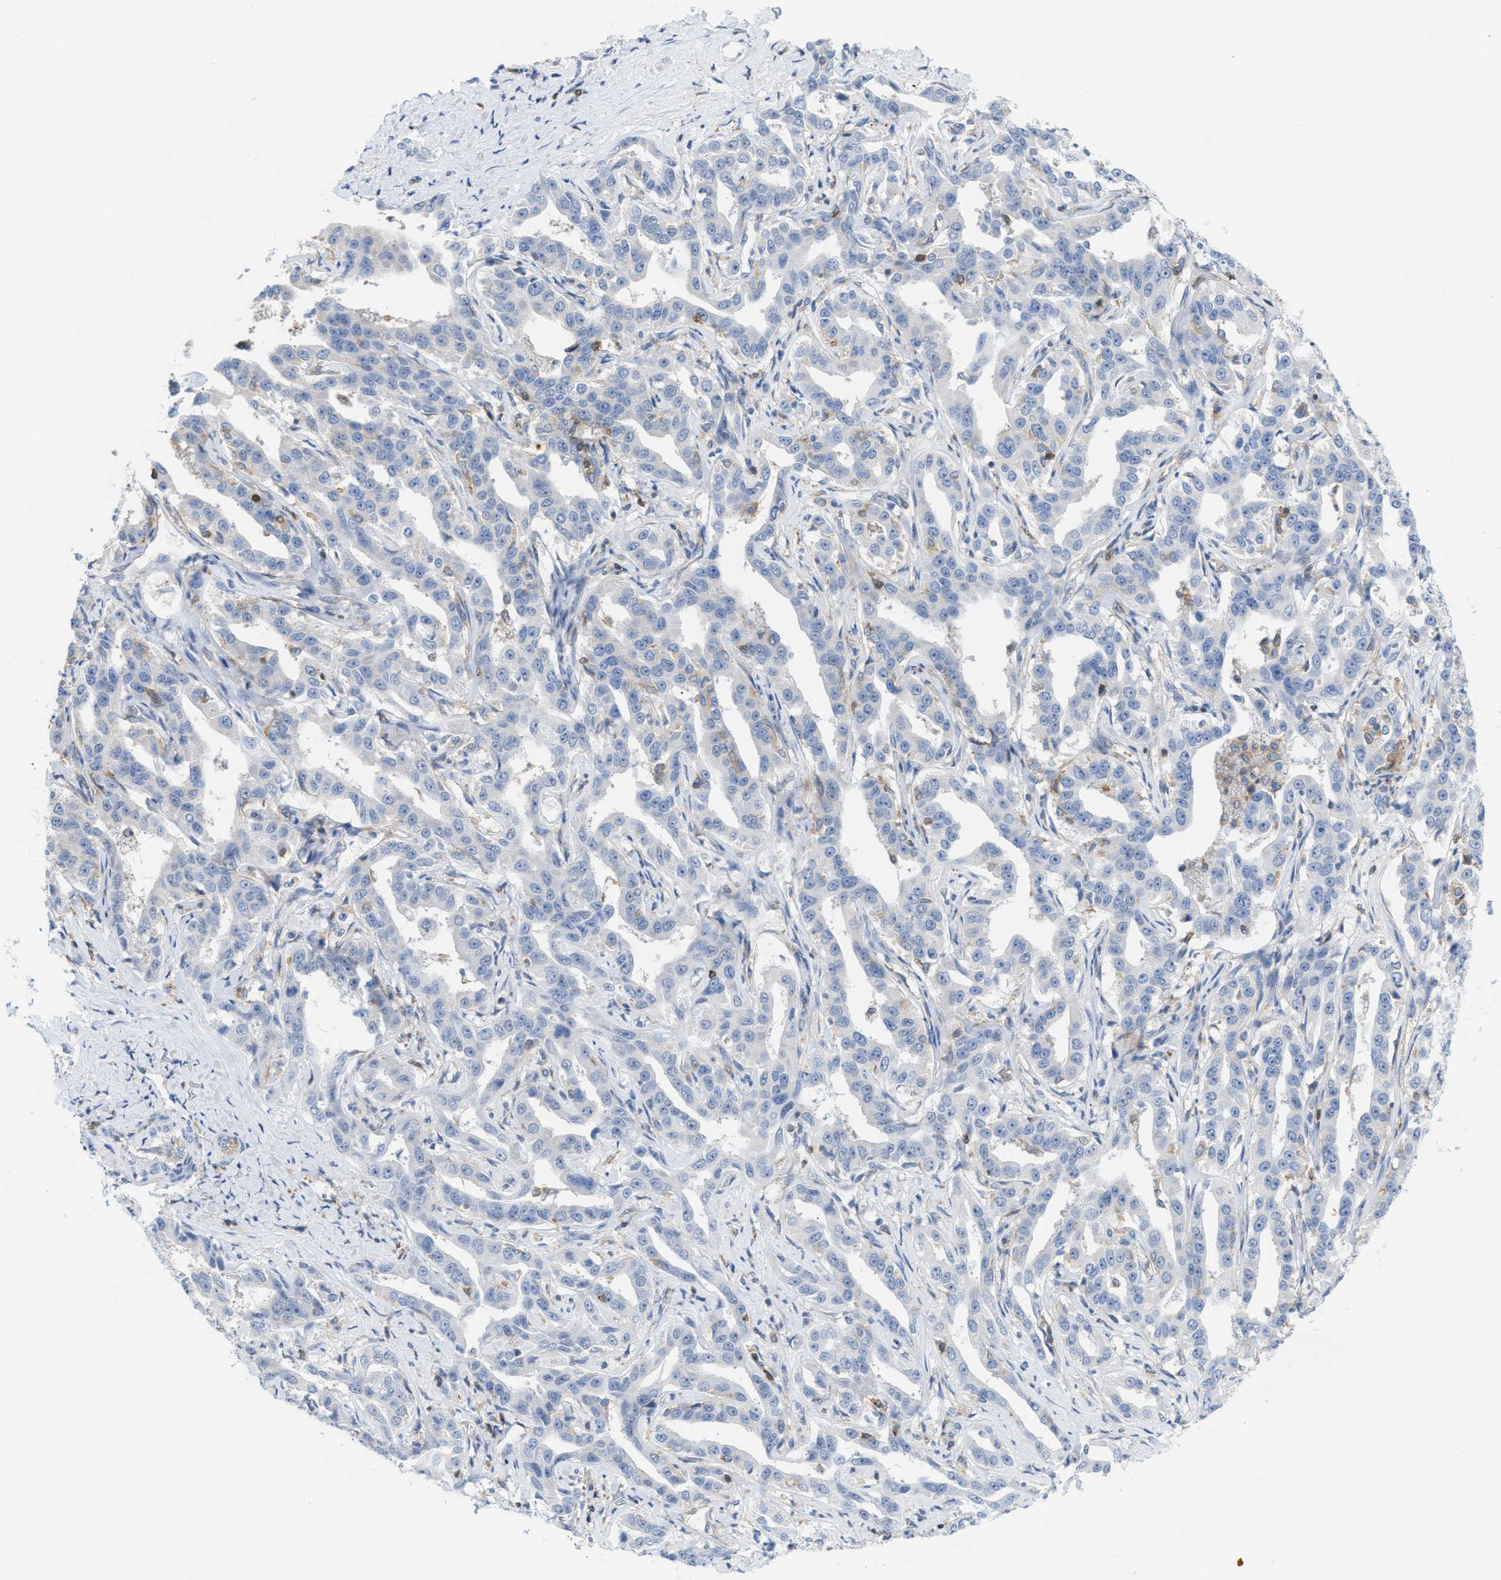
{"staining": {"intensity": "negative", "quantity": "none", "location": "none"}, "tissue": "liver cancer", "cell_type": "Tumor cells", "image_type": "cancer", "snomed": [{"axis": "morphology", "description": "Cholangiocarcinoma"}, {"axis": "topography", "description": "Liver"}], "caption": "This is an immunohistochemistry (IHC) micrograph of liver cancer (cholangiocarcinoma). There is no positivity in tumor cells.", "gene": "IL16", "patient": {"sex": "male", "age": 59}}